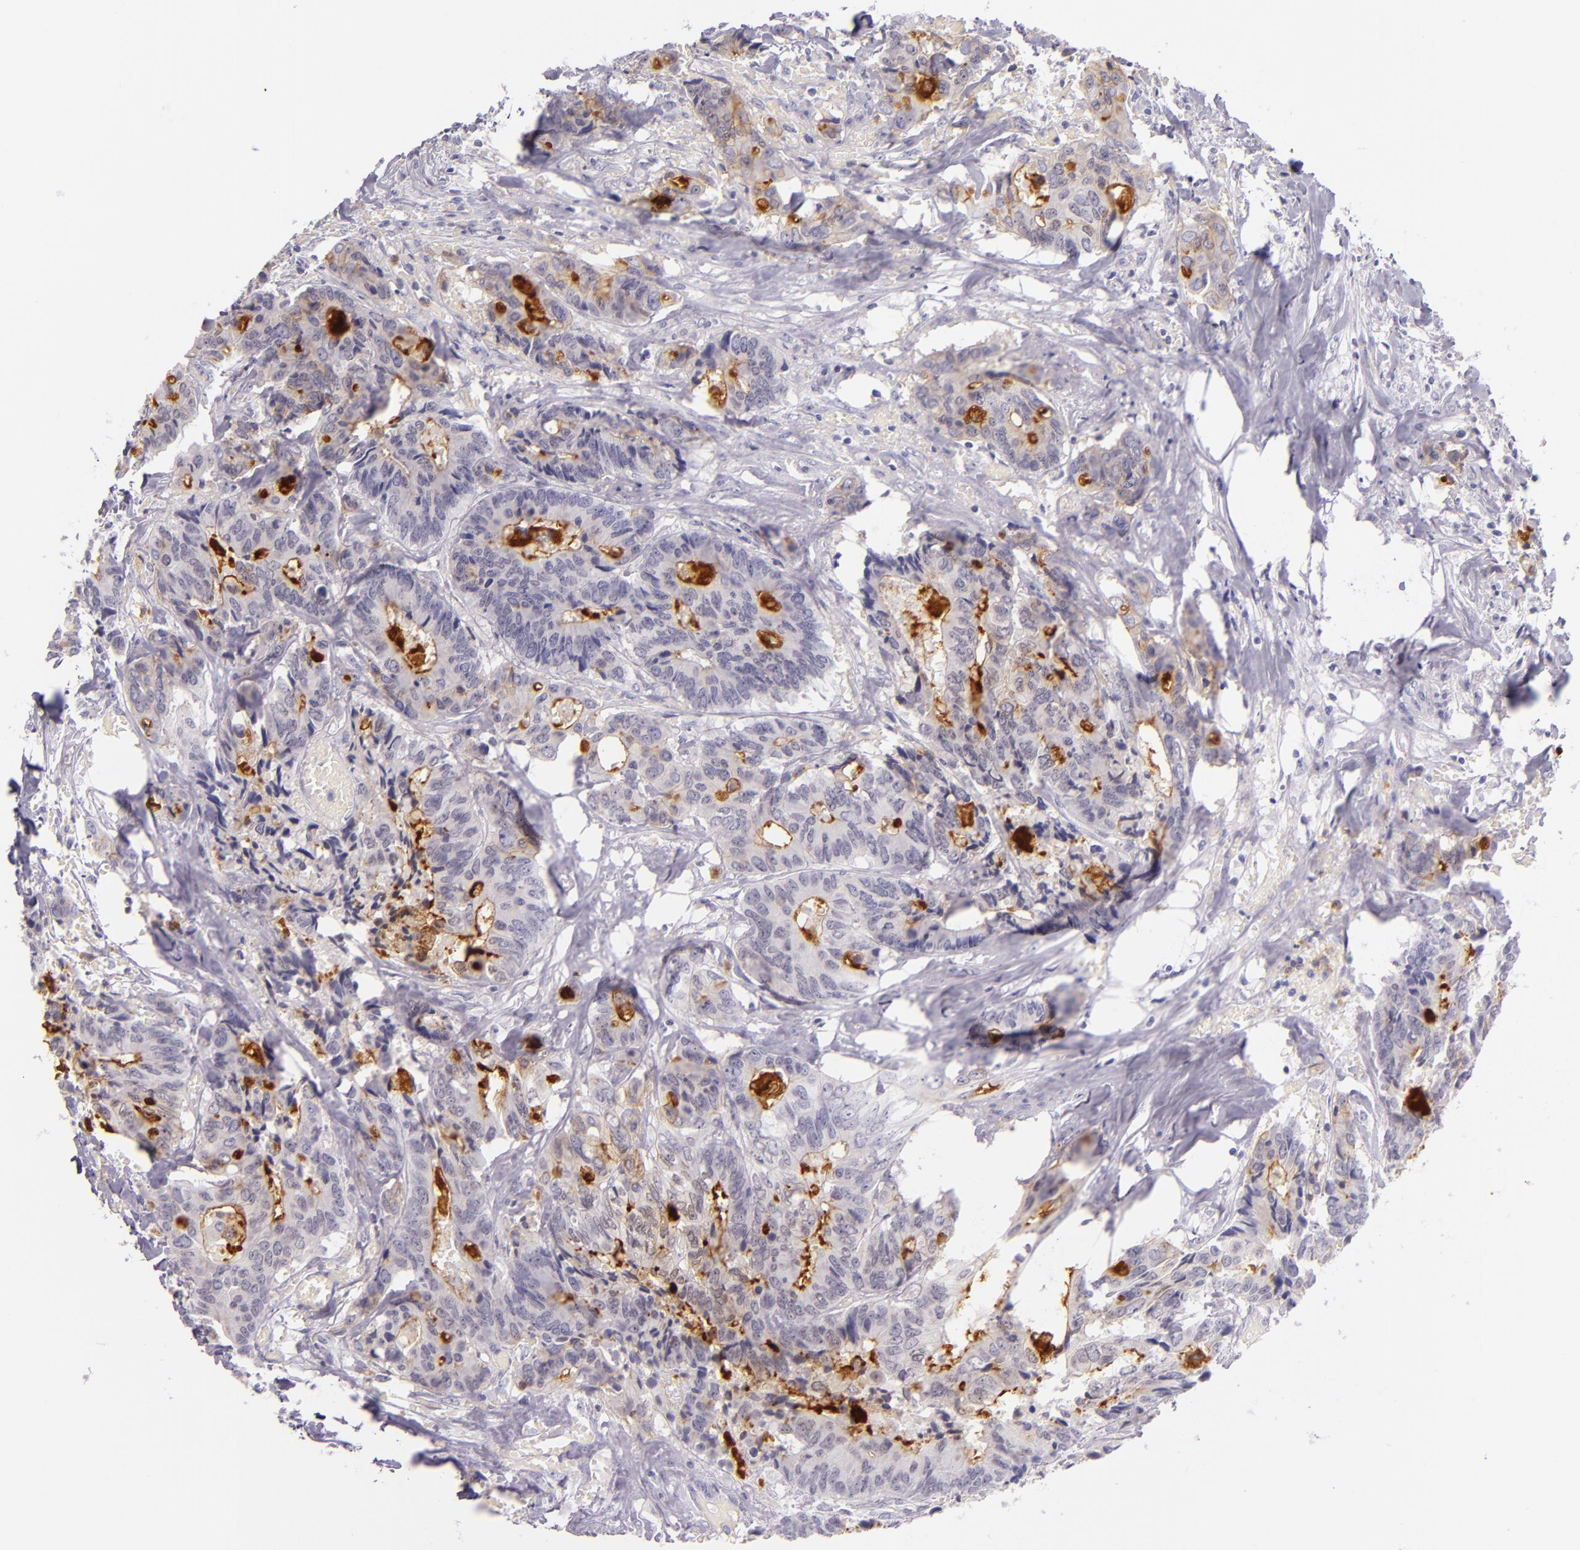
{"staining": {"intensity": "moderate", "quantity": "25%-75%", "location": "cytoplasmic/membranous"}, "tissue": "colorectal cancer", "cell_type": "Tumor cells", "image_type": "cancer", "snomed": [{"axis": "morphology", "description": "Adenocarcinoma, NOS"}, {"axis": "topography", "description": "Rectum"}], "caption": "Immunohistochemical staining of human colorectal cancer (adenocarcinoma) reveals moderate cytoplasmic/membranous protein positivity in about 25%-75% of tumor cells. (IHC, brightfield microscopy, high magnification).", "gene": "CEACAM1", "patient": {"sex": "male", "age": 55}}